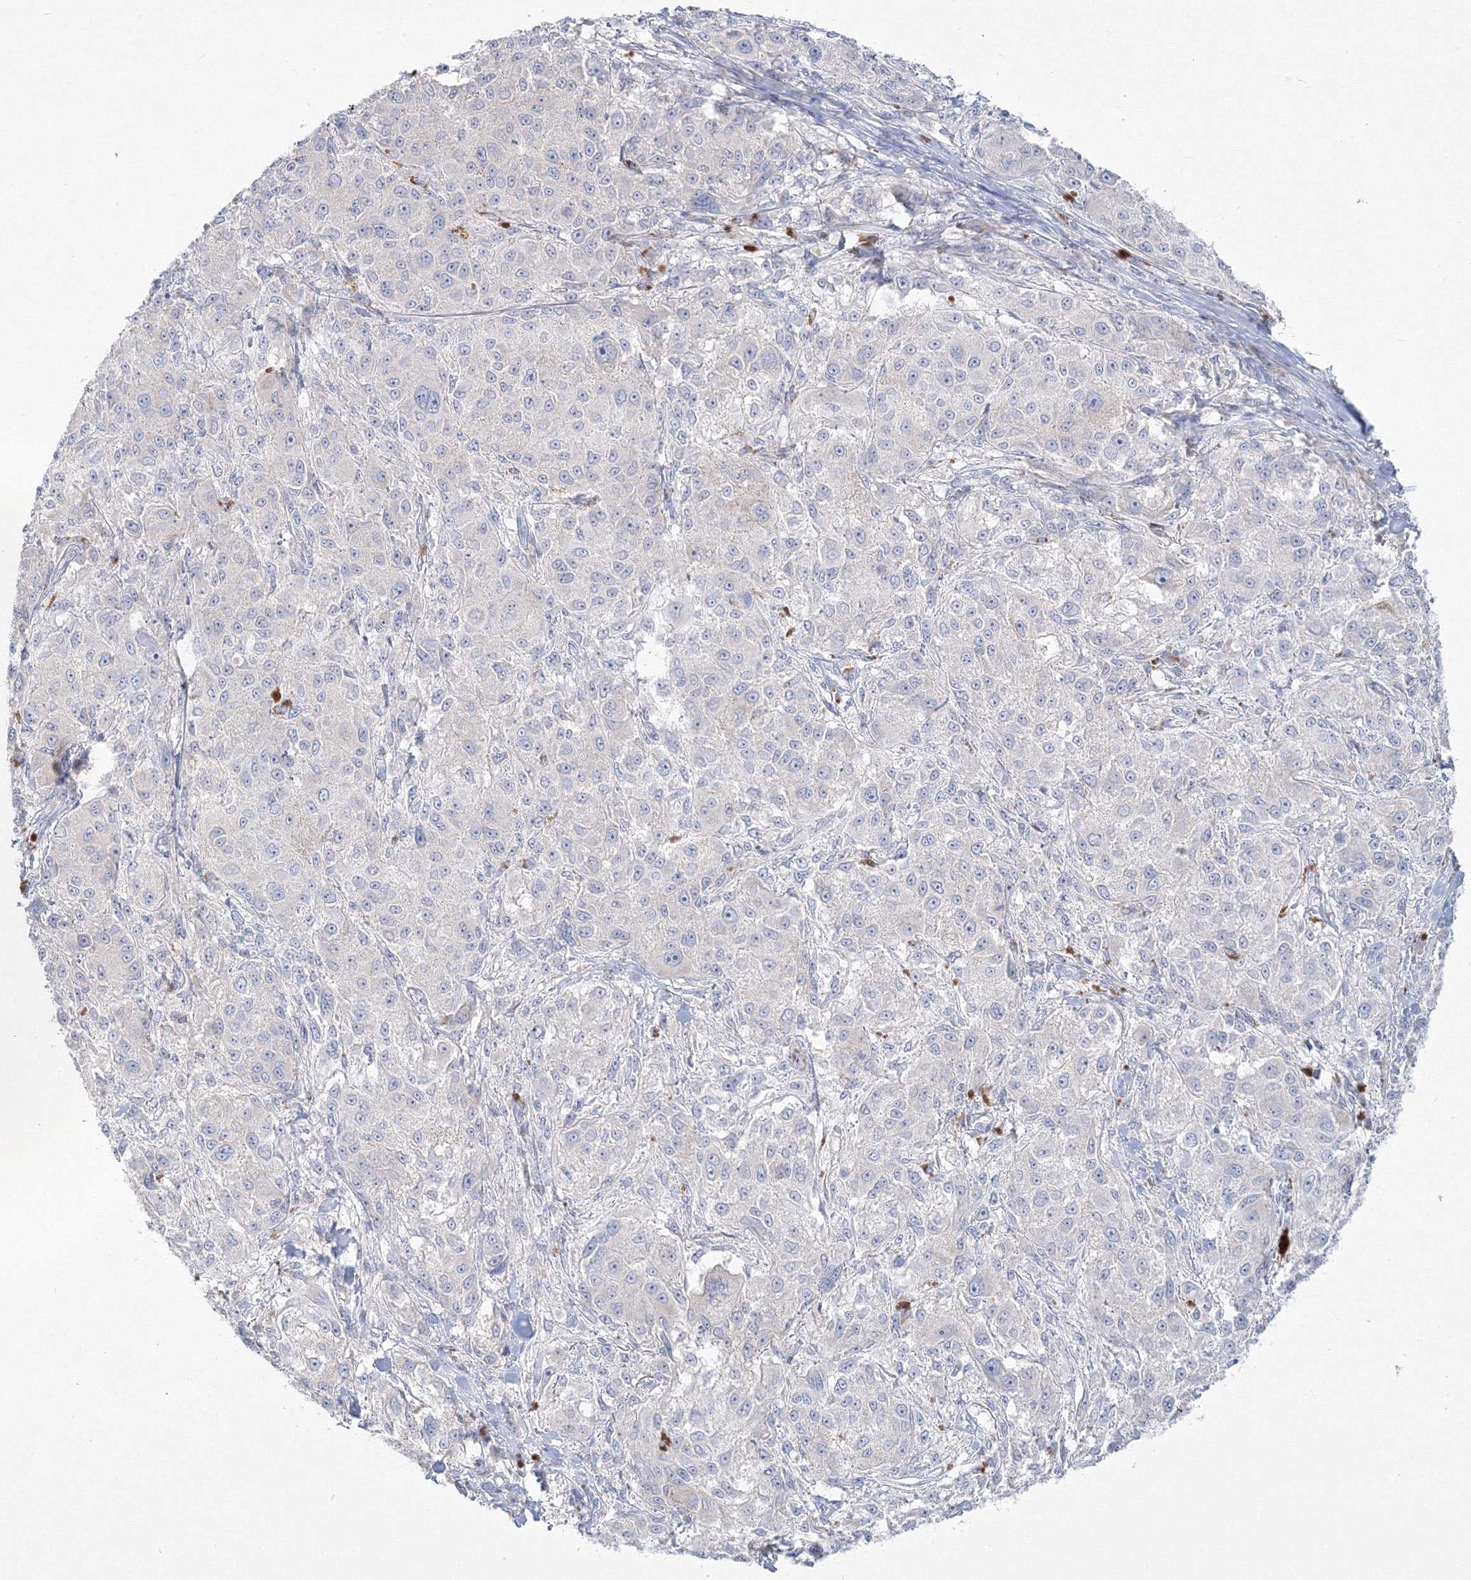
{"staining": {"intensity": "negative", "quantity": "none", "location": "none"}, "tissue": "melanoma", "cell_type": "Tumor cells", "image_type": "cancer", "snomed": [{"axis": "morphology", "description": "Necrosis, NOS"}, {"axis": "morphology", "description": "Malignant melanoma, NOS"}, {"axis": "topography", "description": "Skin"}], "caption": "Immunohistochemistry (IHC) of malignant melanoma demonstrates no positivity in tumor cells. (Brightfield microscopy of DAB (3,3'-diaminobenzidine) immunohistochemistry at high magnification).", "gene": "FBXL8", "patient": {"sex": "female", "age": 87}}